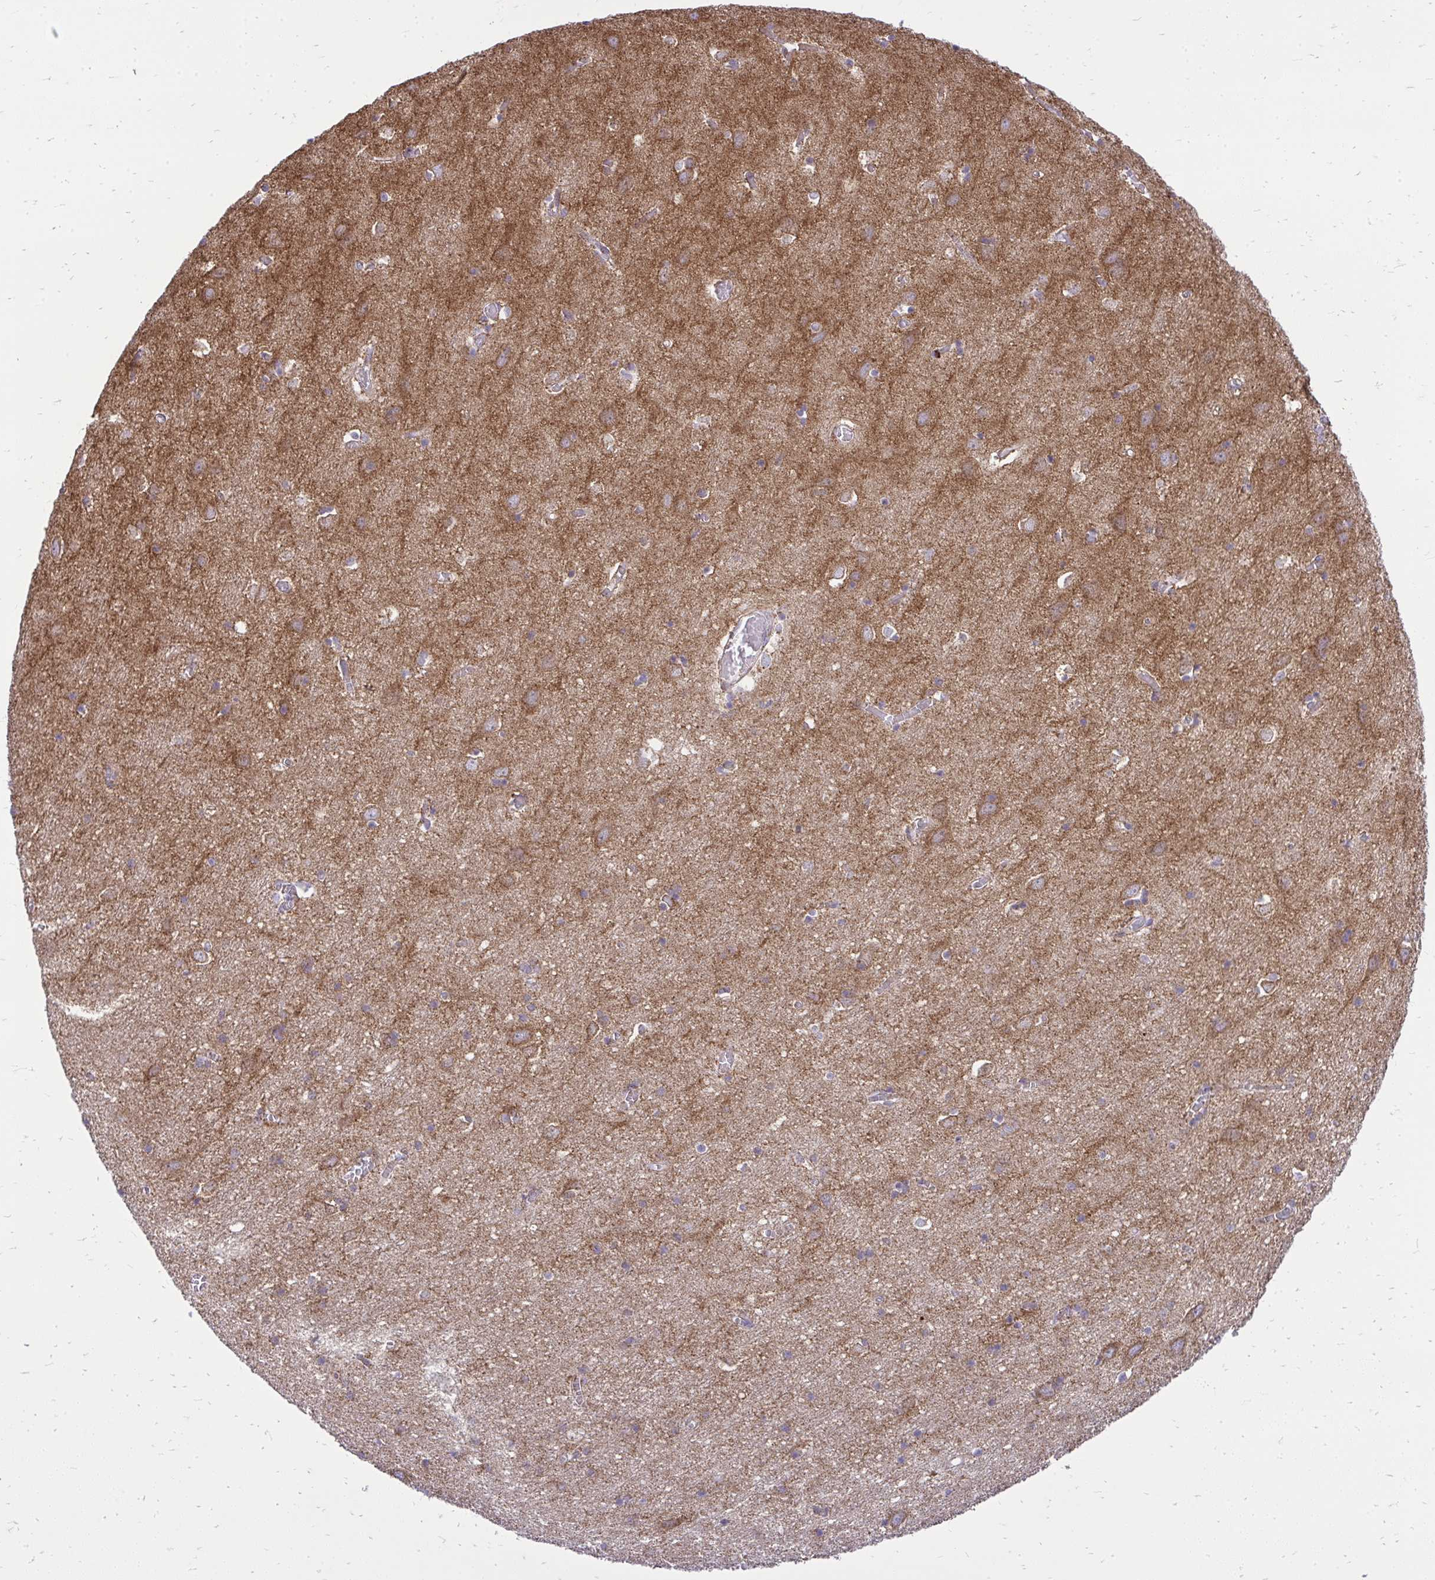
{"staining": {"intensity": "negative", "quantity": "none", "location": "none"}, "tissue": "cerebral cortex", "cell_type": "Endothelial cells", "image_type": "normal", "snomed": [{"axis": "morphology", "description": "Normal tissue, NOS"}, {"axis": "topography", "description": "Cerebral cortex"}], "caption": "Histopathology image shows no protein expression in endothelial cells of unremarkable cerebral cortex.", "gene": "SPTBN2", "patient": {"sex": "male", "age": 70}}